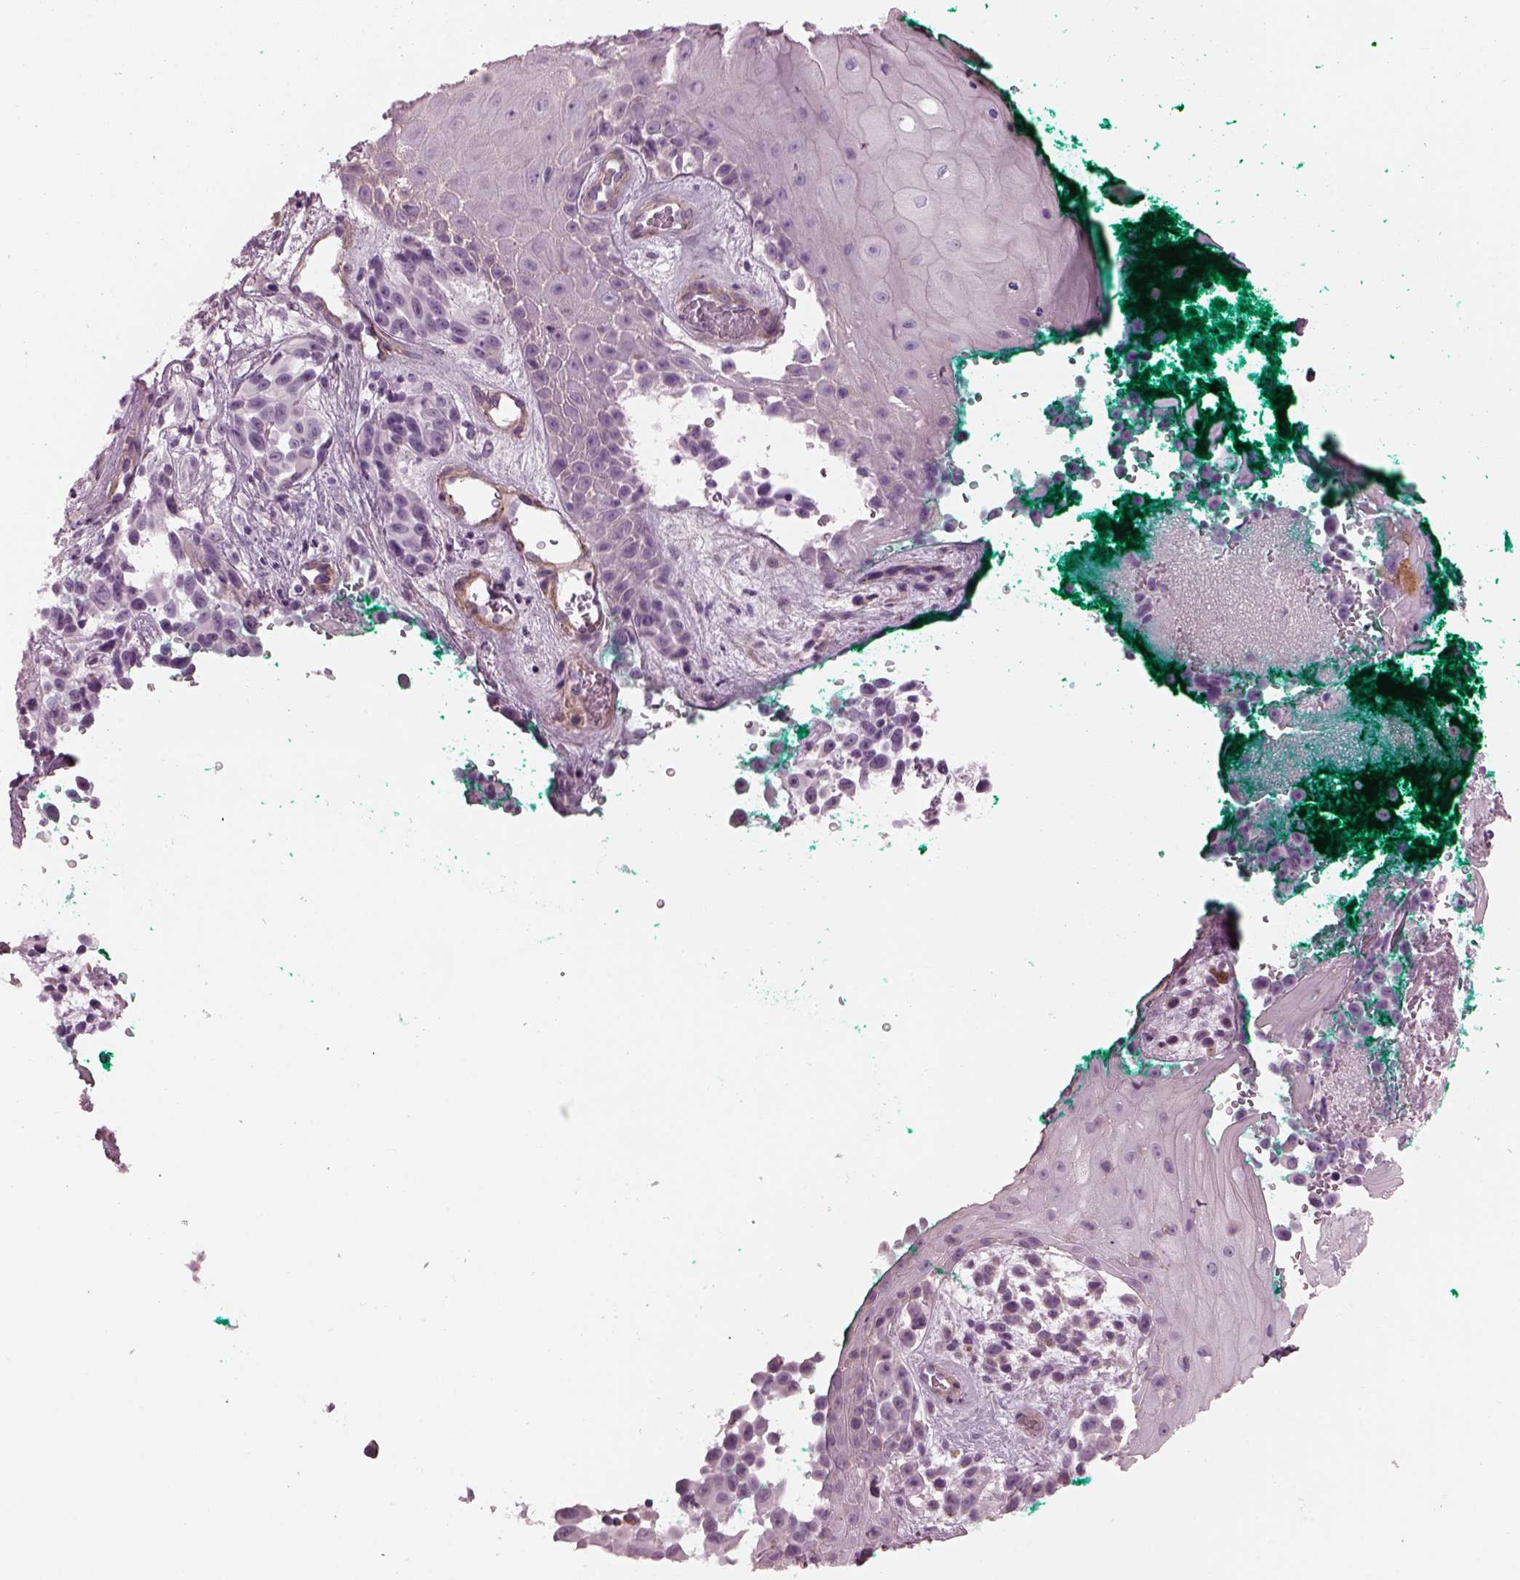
{"staining": {"intensity": "negative", "quantity": "none", "location": "none"}, "tissue": "melanoma", "cell_type": "Tumor cells", "image_type": "cancer", "snomed": [{"axis": "morphology", "description": "Malignant melanoma, NOS"}, {"axis": "topography", "description": "Skin"}], "caption": "Tumor cells are negative for brown protein staining in melanoma.", "gene": "BFSP1", "patient": {"sex": "female", "age": 88}}